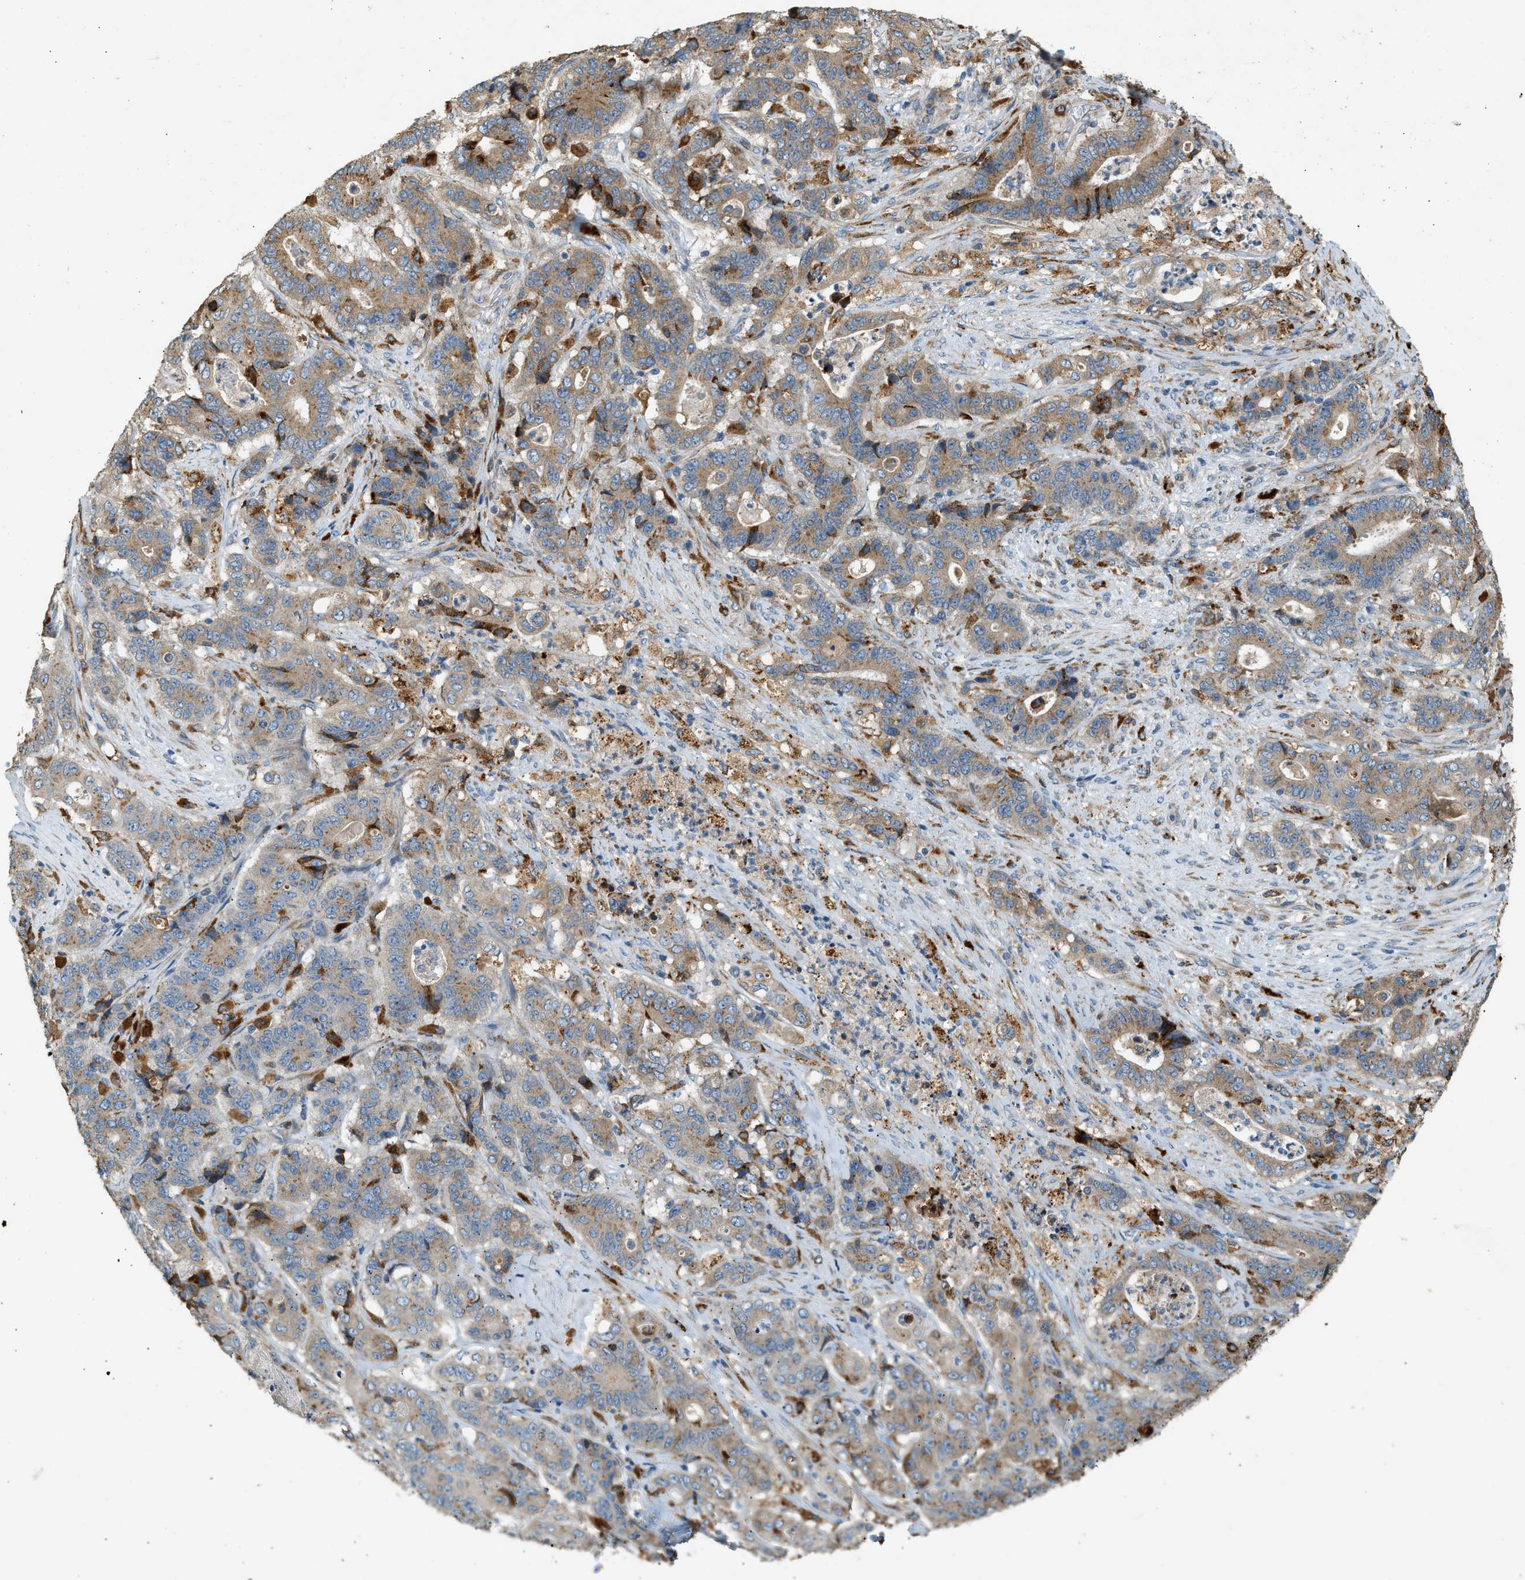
{"staining": {"intensity": "moderate", "quantity": ">75%", "location": "cytoplasmic/membranous"}, "tissue": "stomach cancer", "cell_type": "Tumor cells", "image_type": "cancer", "snomed": [{"axis": "morphology", "description": "Adenocarcinoma, NOS"}, {"axis": "topography", "description": "Stomach"}], "caption": "The image reveals immunohistochemical staining of stomach cancer. There is moderate cytoplasmic/membranous staining is identified in about >75% of tumor cells.", "gene": "CTSB", "patient": {"sex": "female", "age": 73}}